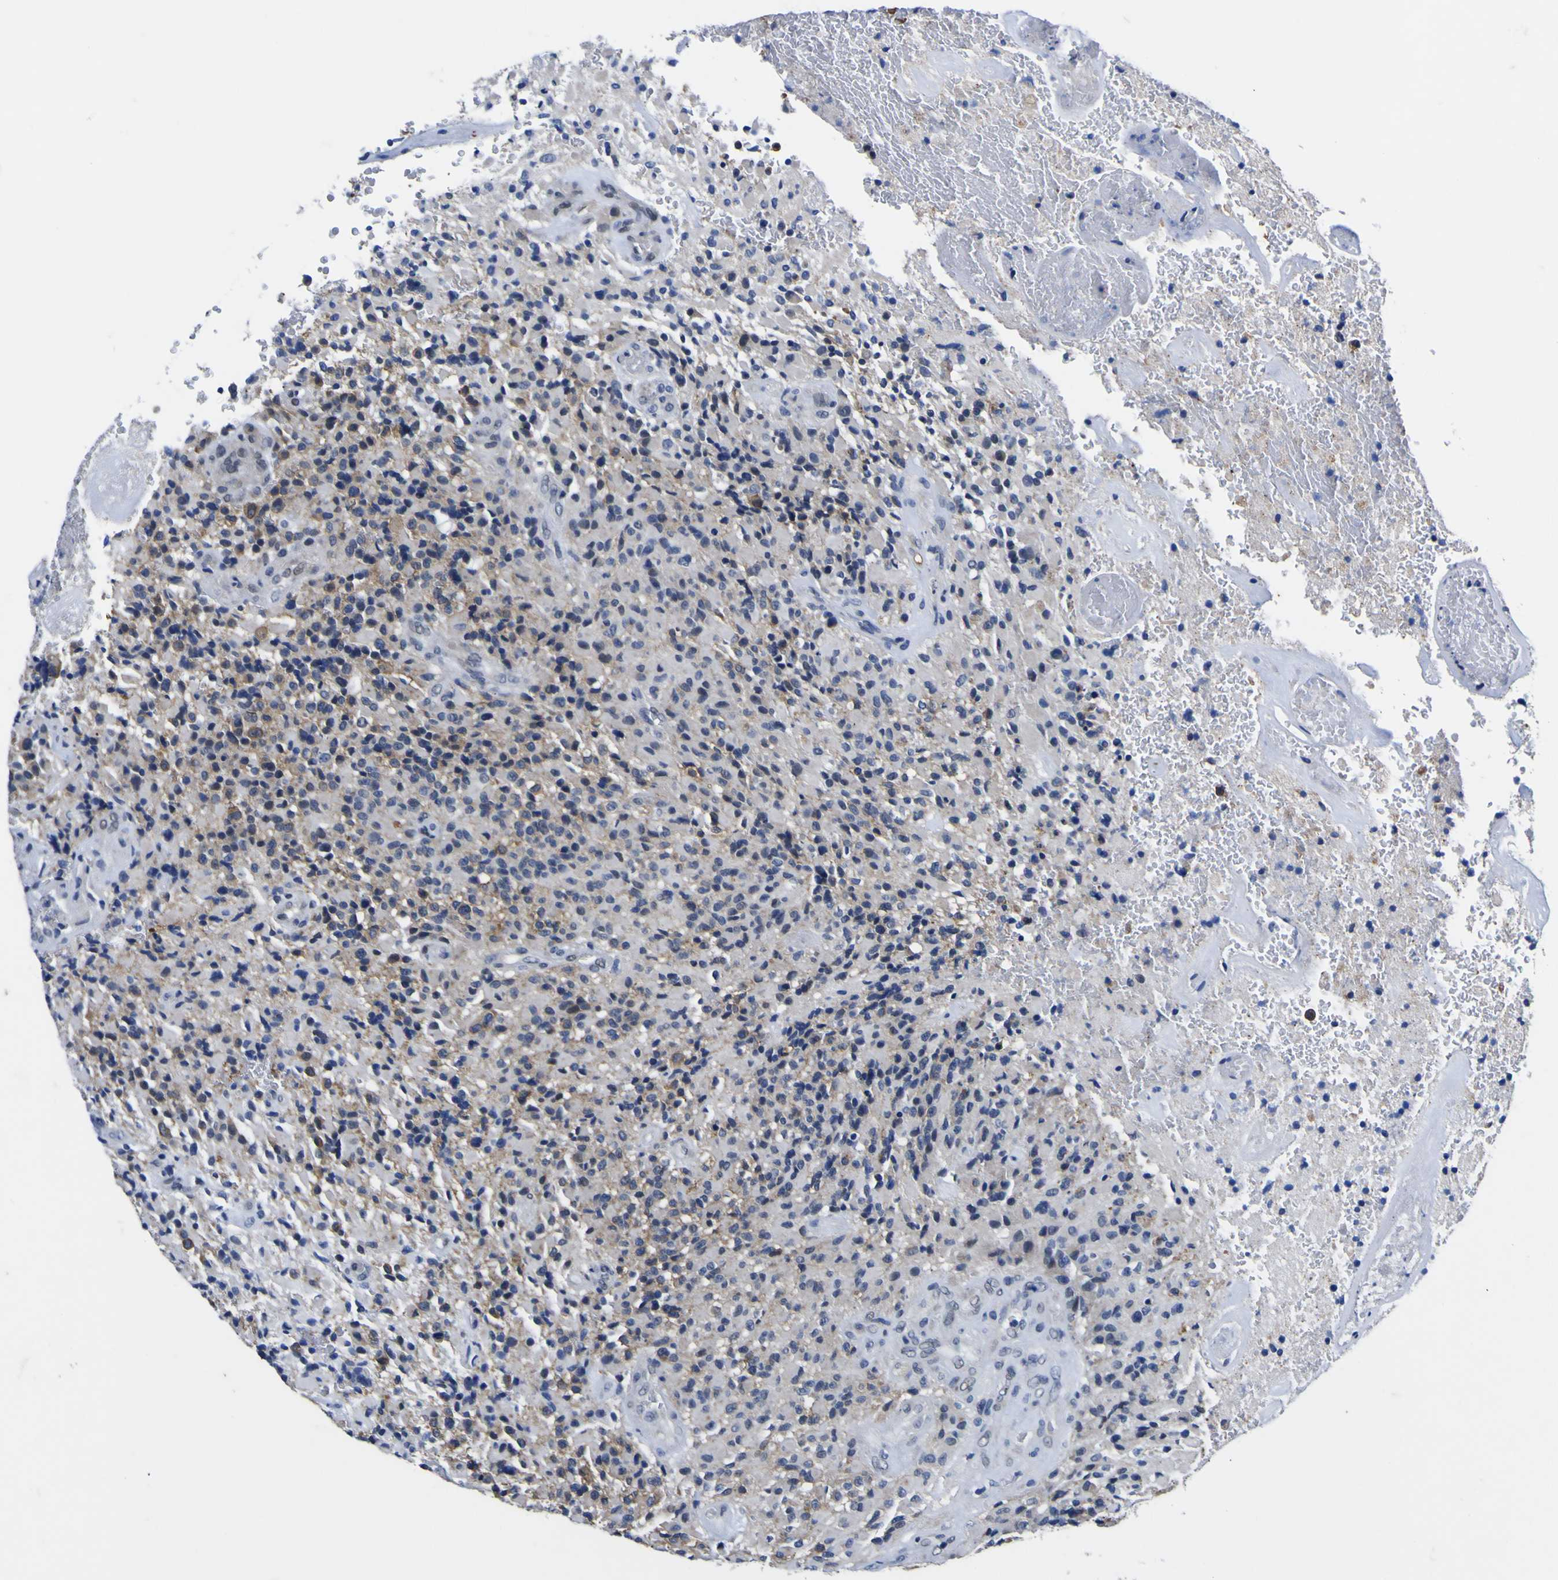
{"staining": {"intensity": "weak", "quantity": "<25%", "location": "cytoplasmic/membranous"}, "tissue": "glioma", "cell_type": "Tumor cells", "image_type": "cancer", "snomed": [{"axis": "morphology", "description": "Glioma, malignant, High grade"}, {"axis": "topography", "description": "Brain"}], "caption": "Photomicrograph shows no protein staining in tumor cells of glioma tissue.", "gene": "IGFLR1", "patient": {"sex": "male", "age": 71}}